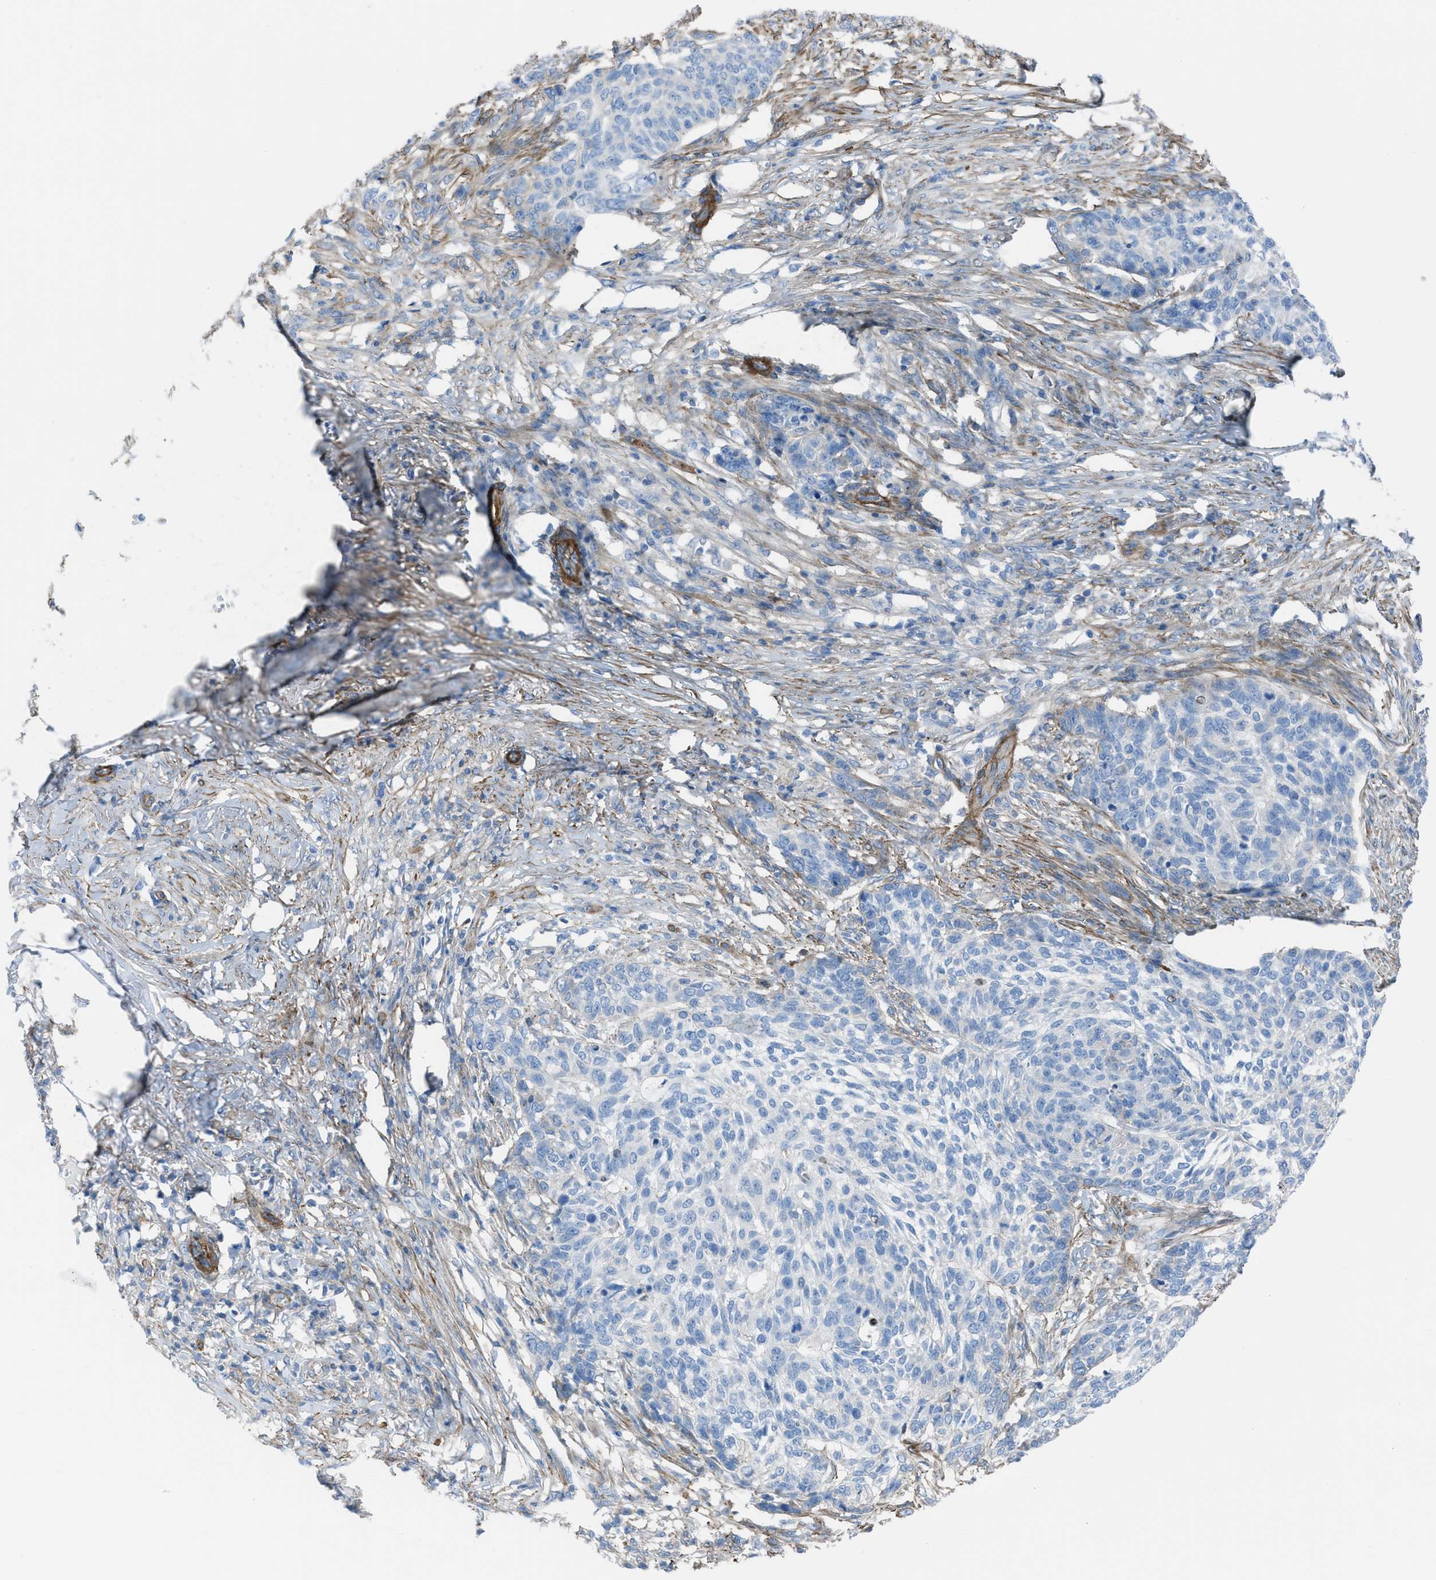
{"staining": {"intensity": "negative", "quantity": "none", "location": "none"}, "tissue": "skin cancer", "cell_type": "Tumor cells", "image_type": "cancer", "snomed": [{"axis": "morphology", "description": "Basal cell carcinoma"}, {"axis": "topography", "description": "Skin"}], "caption": "This is a histopathology image of immunohistochemistry (IHC) staining of skin cancer (basal cell carcinoma), which shows no positivity in tumor cells.", "gene": "KCNH7", "patient": {"sex": "male", "age": 85}}